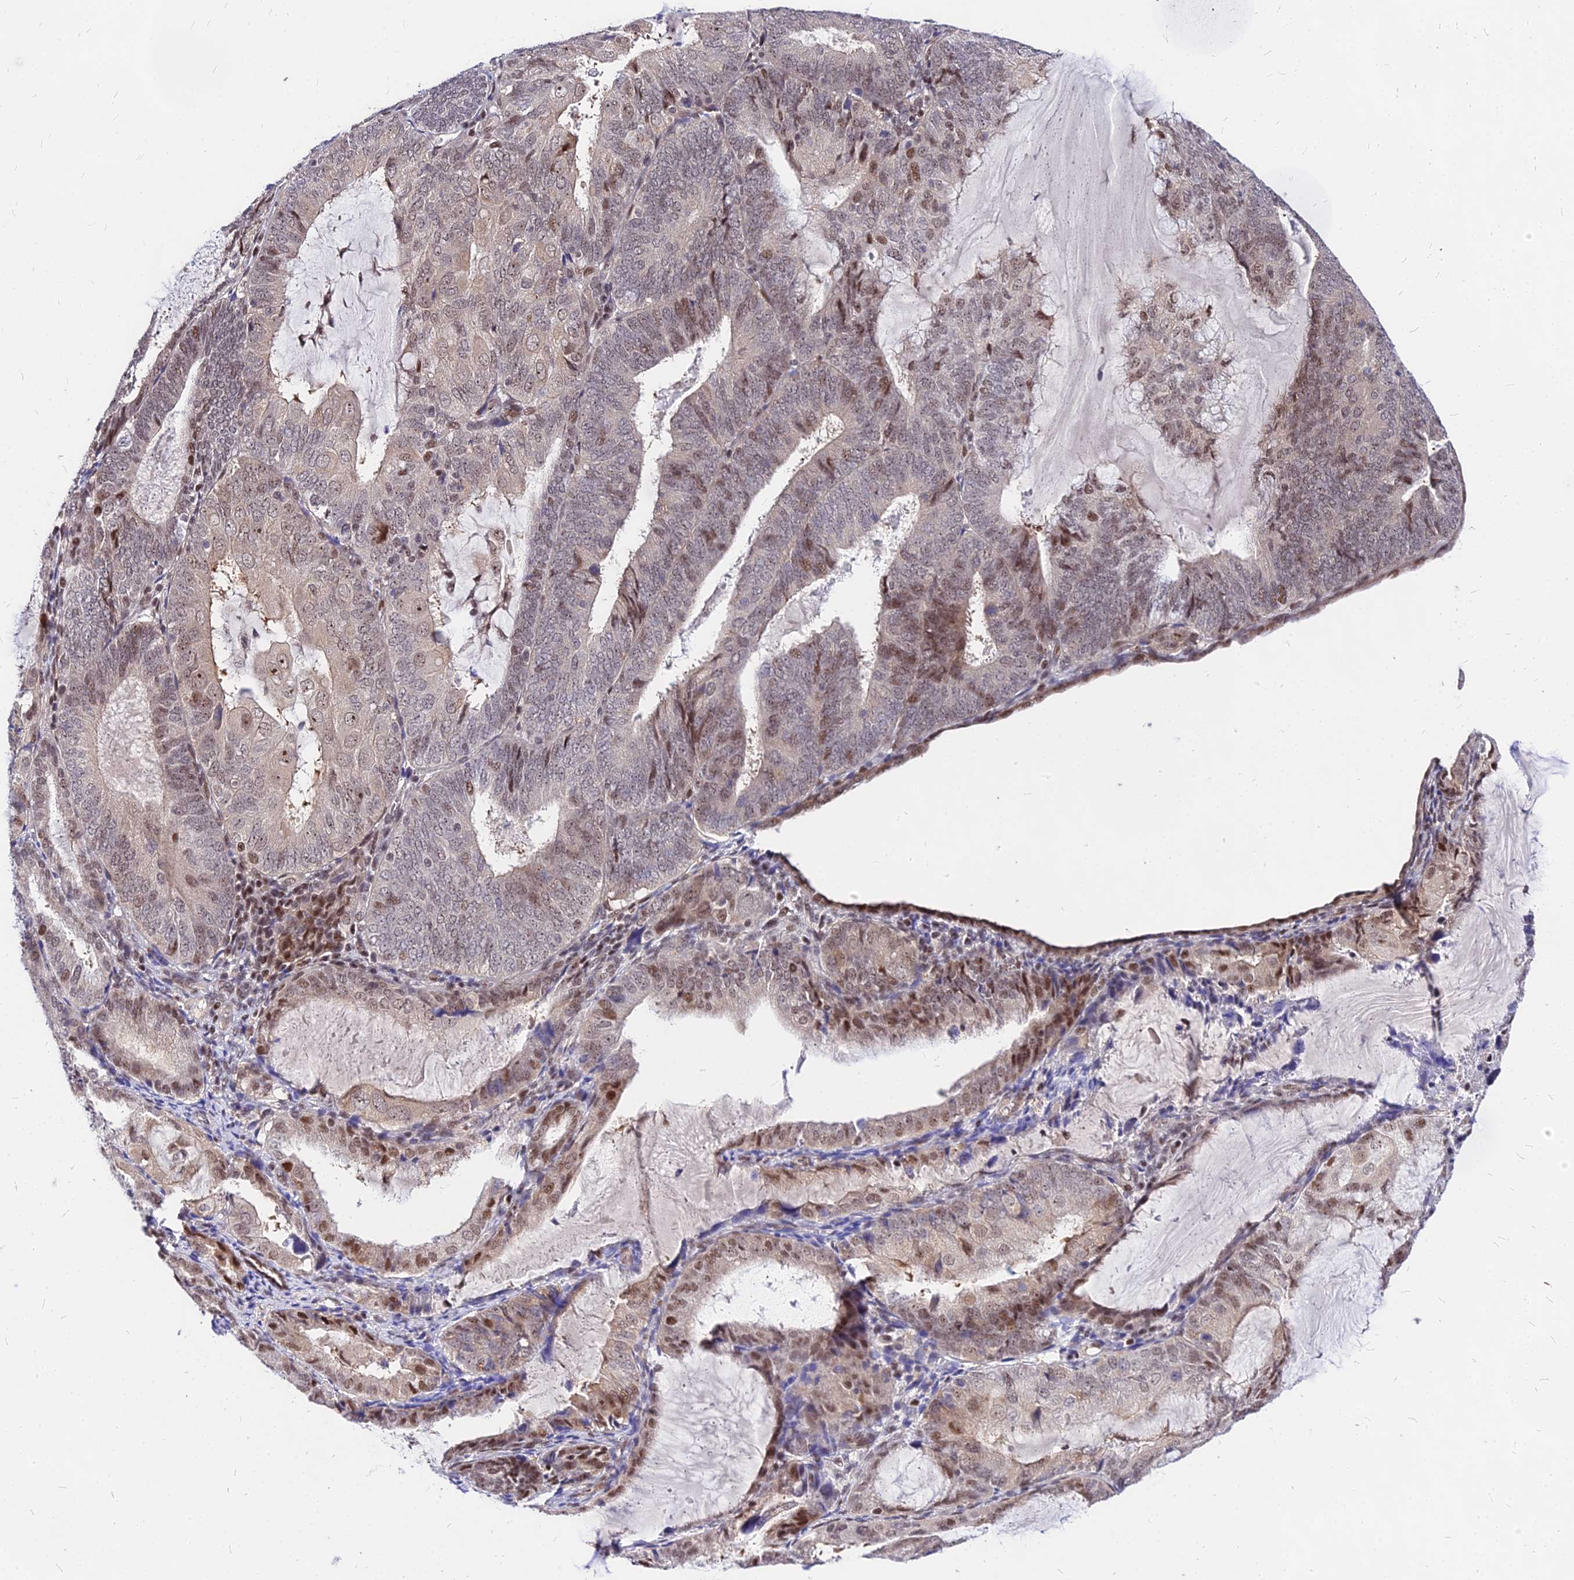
{"staining": {"intensity": "weak", "quantity": "<25%", "location": "nuclear"}, "tissue": "endometrial cancer", "cell_type": "Tumor cells", "image_type": "cancer", "snomed": [{"axis": "morphology", "description": "Adenocarcinoma, NOS"}, {"axis": "topography", "description": "Endometrium"}], "caption": "DAB (3,3'-diaminobenzidine) immunohistochemical staining of endometrial adenocarcinoma reveals no significant staining in tumor cells.", "gene": "DDX55", "patient": {"sex": "female", "age": 81}}